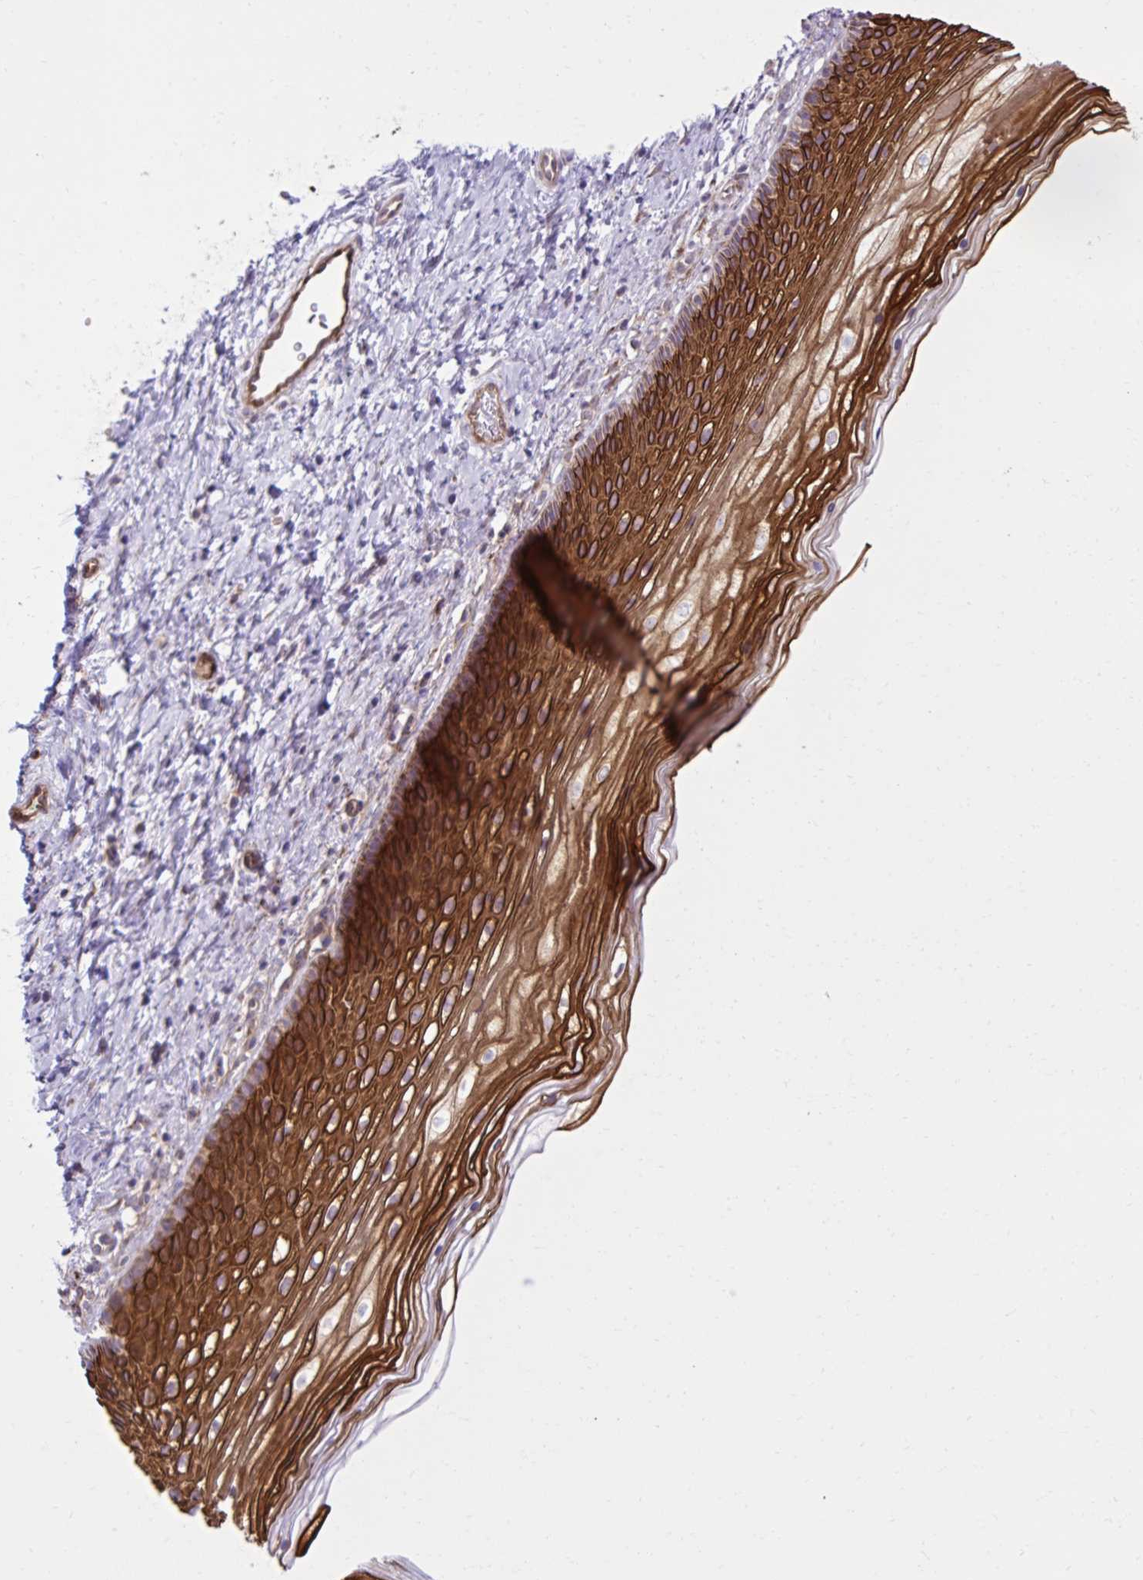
{"staining": {"intensity": "moderate", "quantity": ">75%", "location": "cytoplasmic/membranous"}, "tissue": "cervix", "cell_type": "Glandular cells", "image_type": "normal", "snomed": [{"axis": "morphology", "description": "Normal tissue, NOS"}, {"axis": "topography", "description": "Cervix"}], "caption": "Immunohistochemistry image of normal cervix: human cervix stained using IHC reveals medium levels of moderate protein expression localized specifically in the cytoplasmic/membranous of glandular cells, appearing as a cytoplasmic/membranous brown color.", "gene": "LIMS1", "patient": {"sex": "female", "age": 34}}